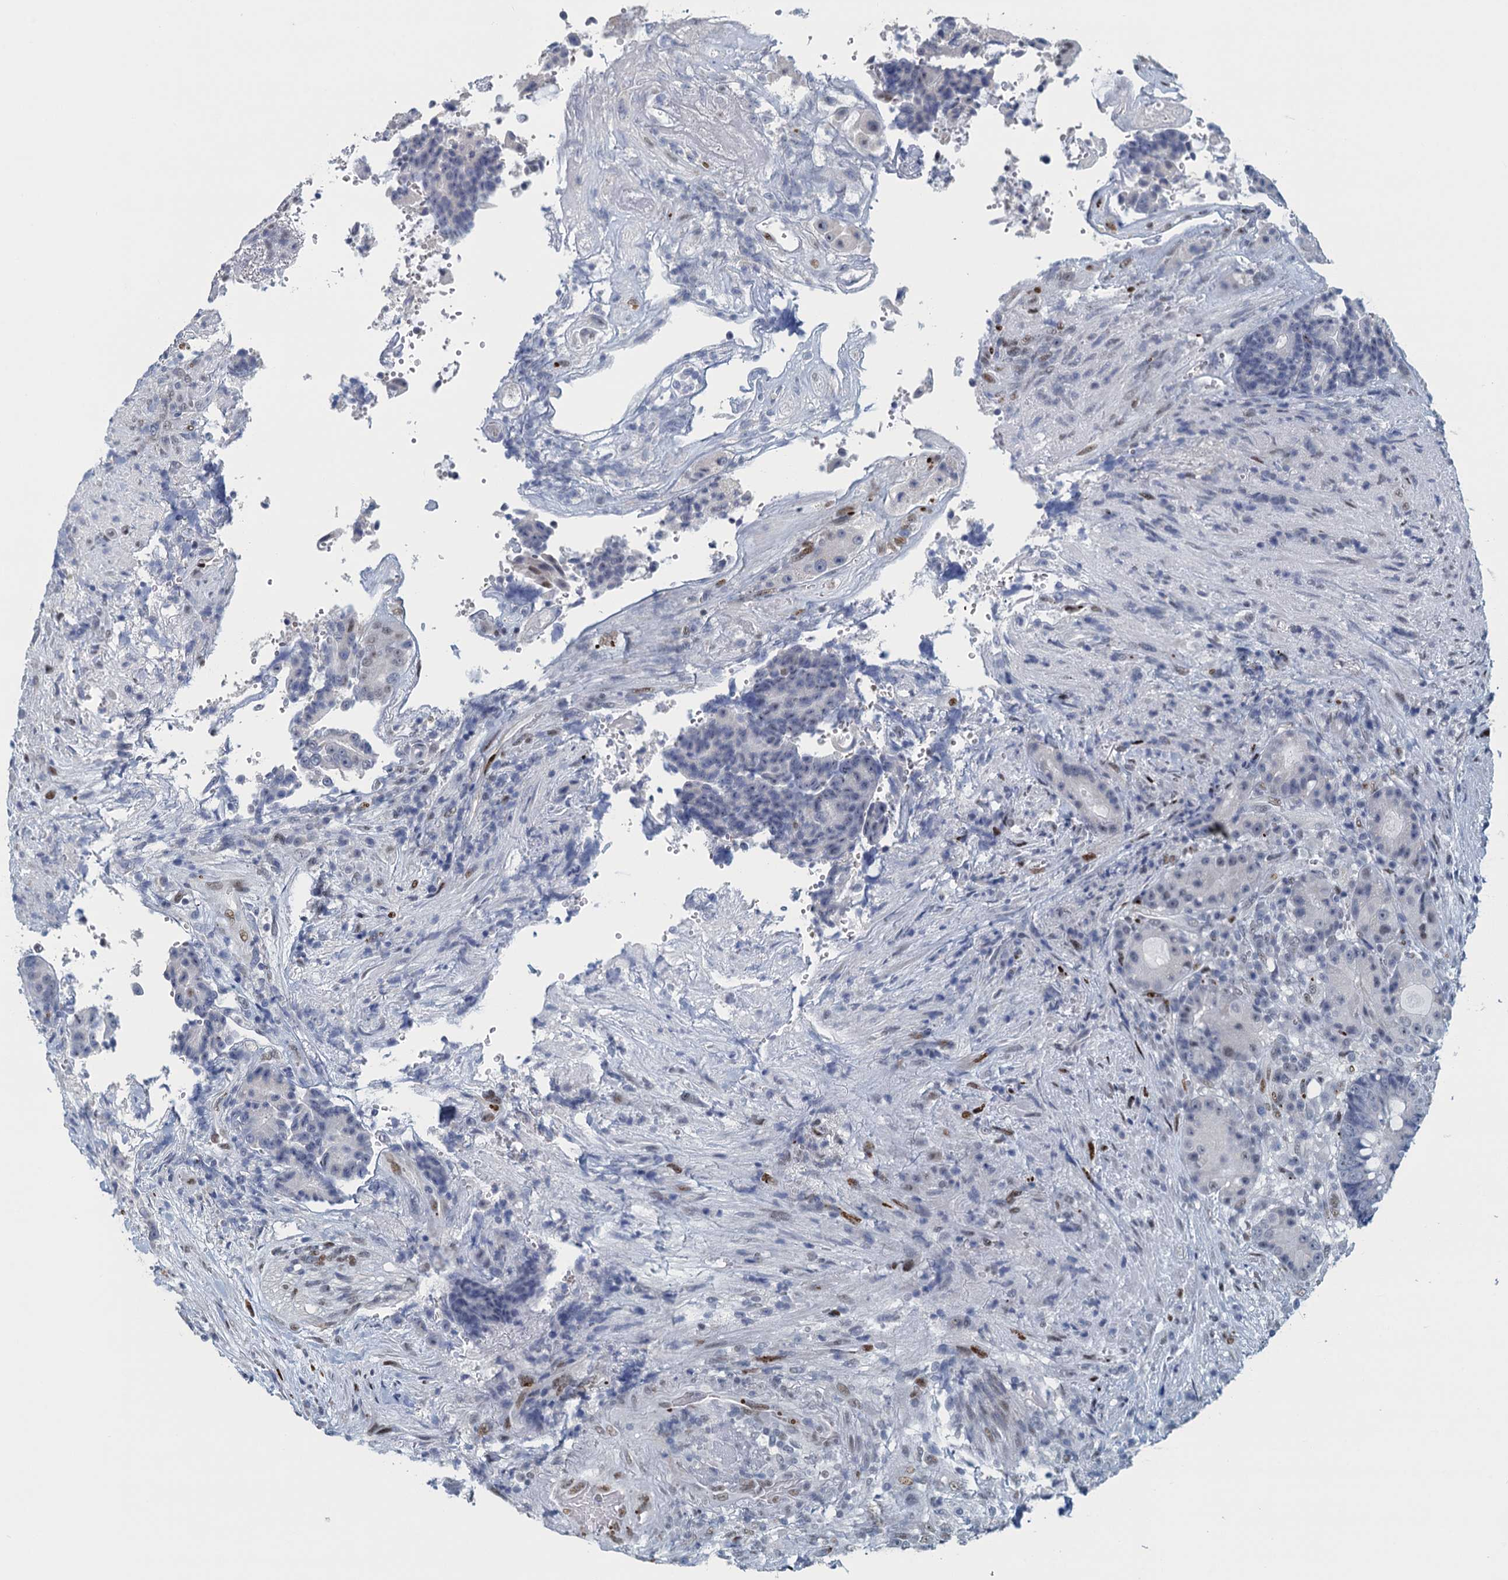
{"staining": {"intensity": "negative", "quantity": "none", "location": "none"}, "tissue": "colorectal cancer", "cell_type": "Tumor cells", "image_type": "cancer", "snomed": [{"axis": "morphology", "description": "Adenocarcinoma, NOS"}, {"axis": "topography", "description": "Rectum"}], "caption": "There is no significant positivity in tumor cells of colorectal cancer (adenocarcinoma). Brightfield microscopy of immunohistochemistry stained with DAB (brown) and hematoxylin (blue), captured at high magnification.", "gene": "TTLL9", "patient": {"sex": "male", "age": 69}}